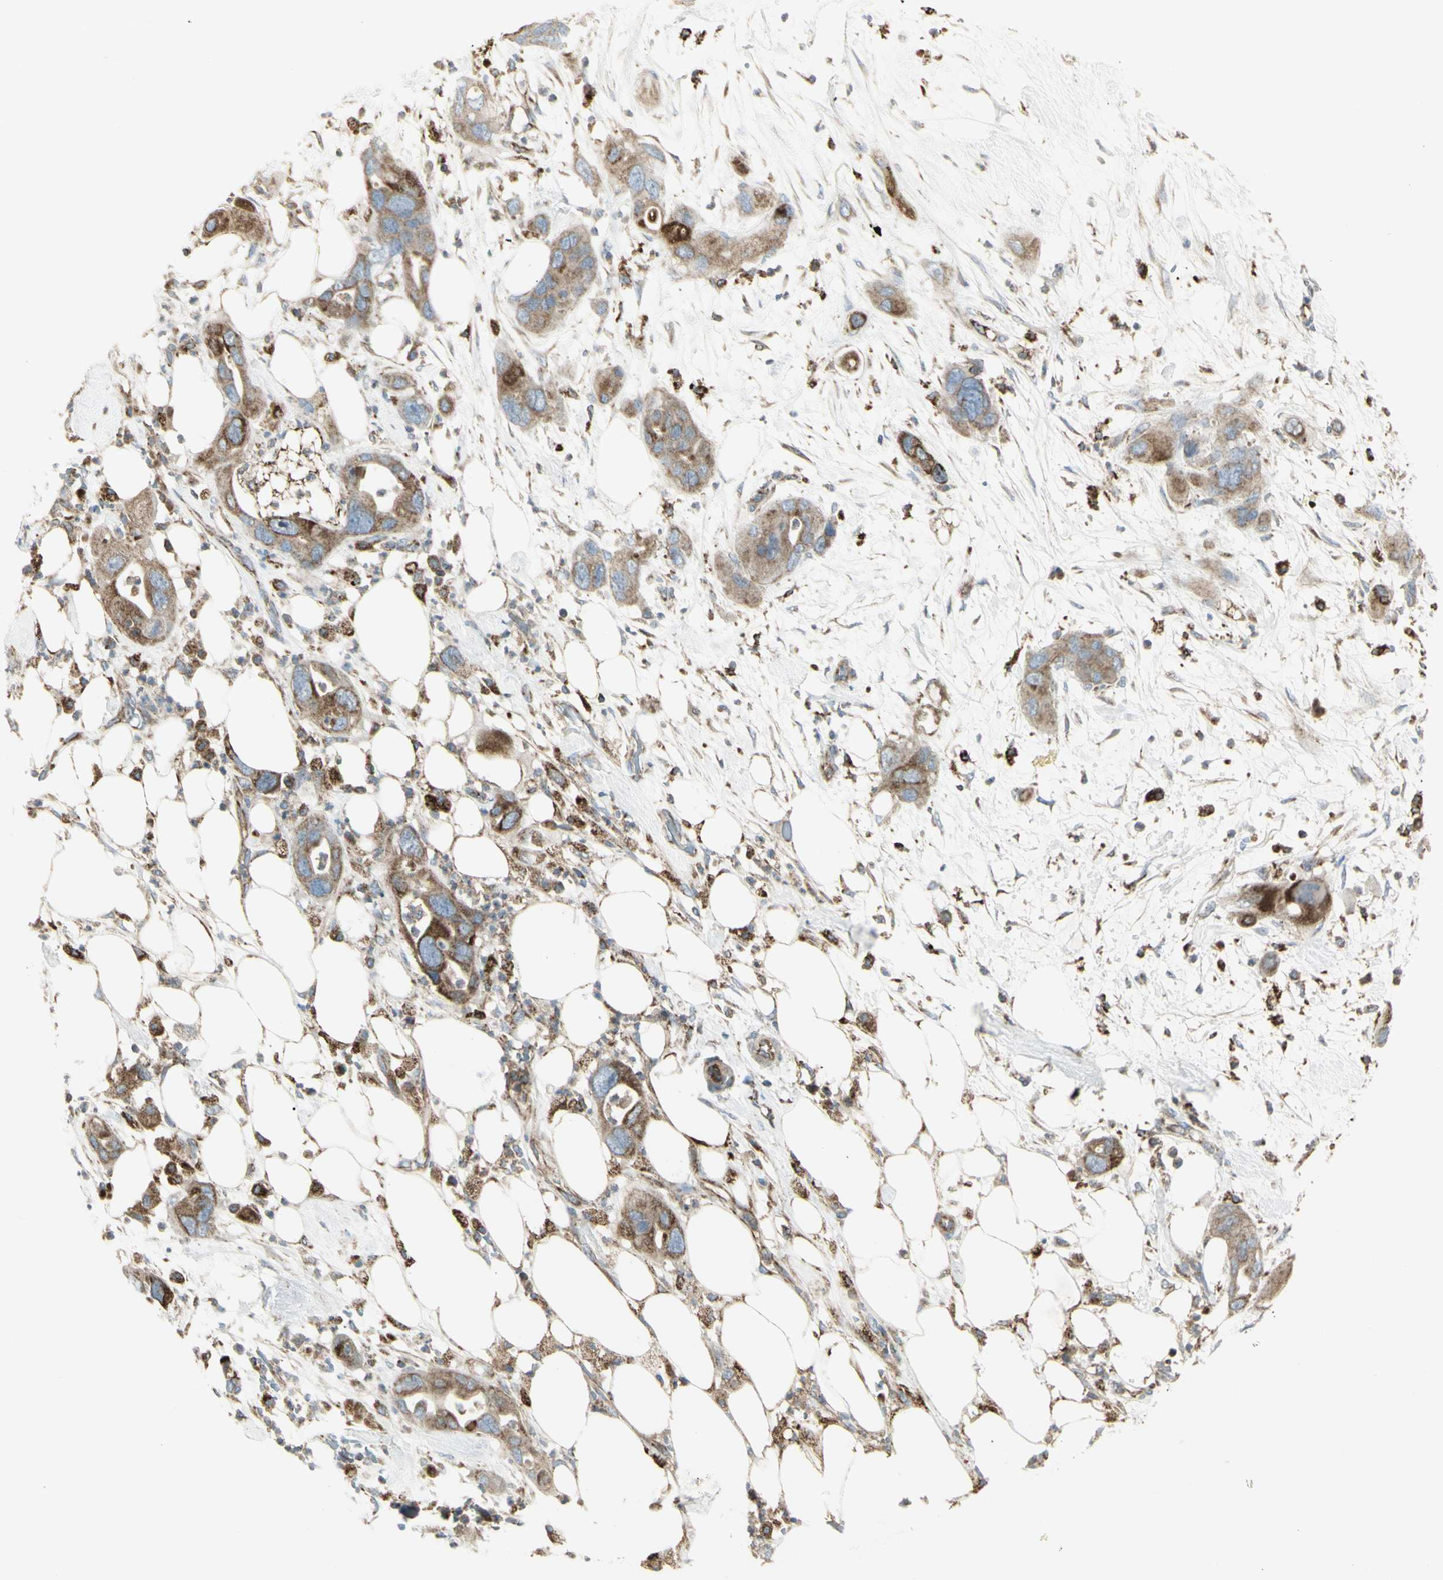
{"staining": {"intensity": "moderate", "quantity": ">75%", "location": "cytoplasmic/membranous"}, "tissue": "pancreatic cancer", "cell_type": "Tumor cells", "image_type": "cancer", "snomed": [{"axis": "morphology", "description": "Adenocarcinoma, NOS"}, {"axis": "topography", "description": "Pancreas"}], "caption": "Immunohistochemistry staining of adenocarcinoma (pancreatic), which demonstrates medium levels of moderate cytoplasmic/membranous positivity in about >75% of tumor cells indicating moderate cytoplasmic/membranous protein positivity. The staining was performed using DAB (brown) for protein detection and nuclei were counterstained in hematoxylin (blue).", "gene": "CYB5R1", "patient": {"sex": "female", "age": 71}}